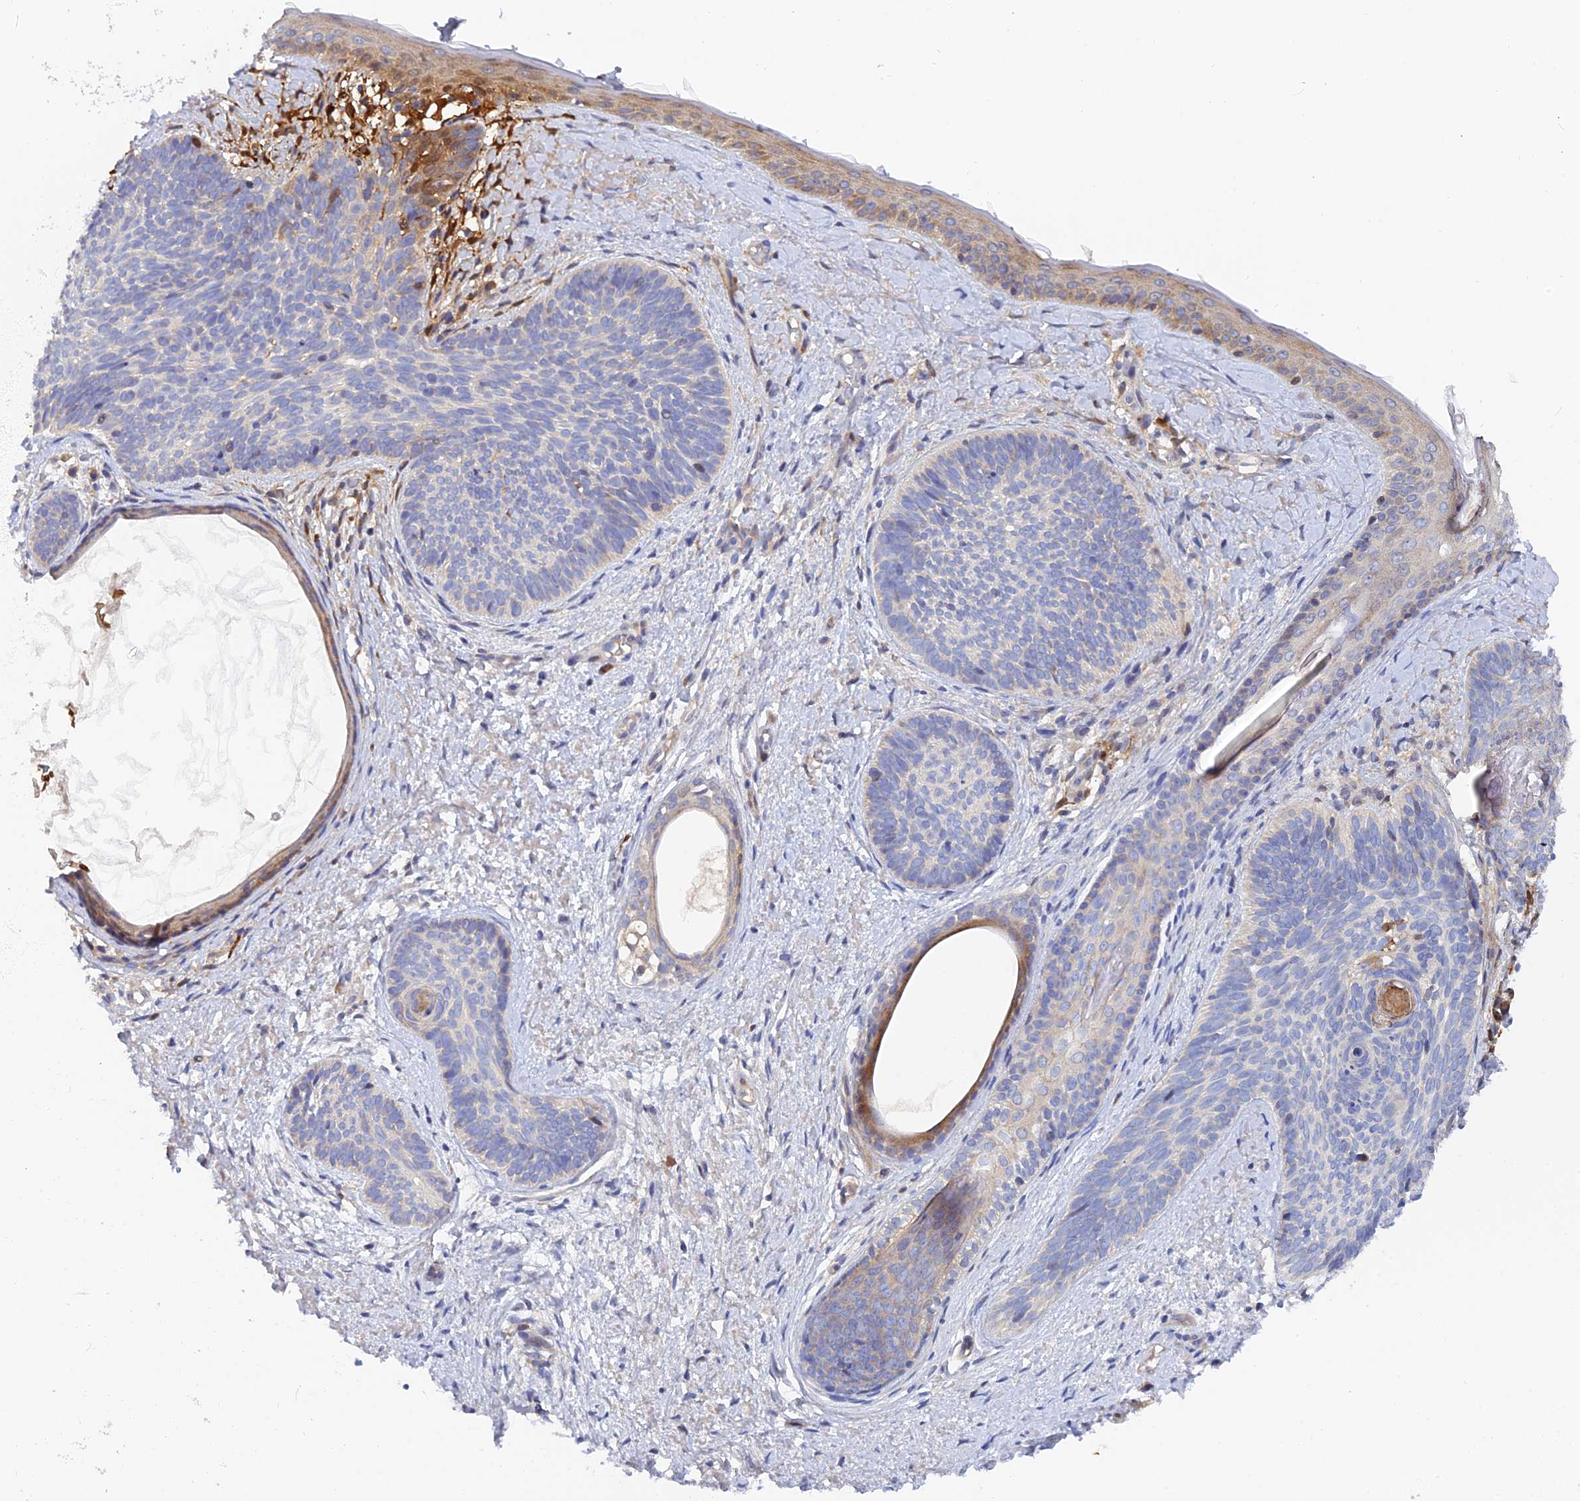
{"staining": {"intensity": "negative", "quantity": "none", "location": "none"}, "tissue": "skin cancer", "cell_type": "Tumor cells", "image_type": "cancer", "snomed": [{"axis": "morphology", "description": "Basal cell carcinoma"}, {"axis": "topography", "description": "Skin"}], "caption": "Tumor cells are negative for brown protein staining in skin basal cell carcinoma. (Brightfield microscopy of DAB (3,3'-diaminobenzidine) immunohistochemistry (IHC) at high magnification).", "gene": "SPATA5L1", "patient": {"sex": "female", "age": 81}}